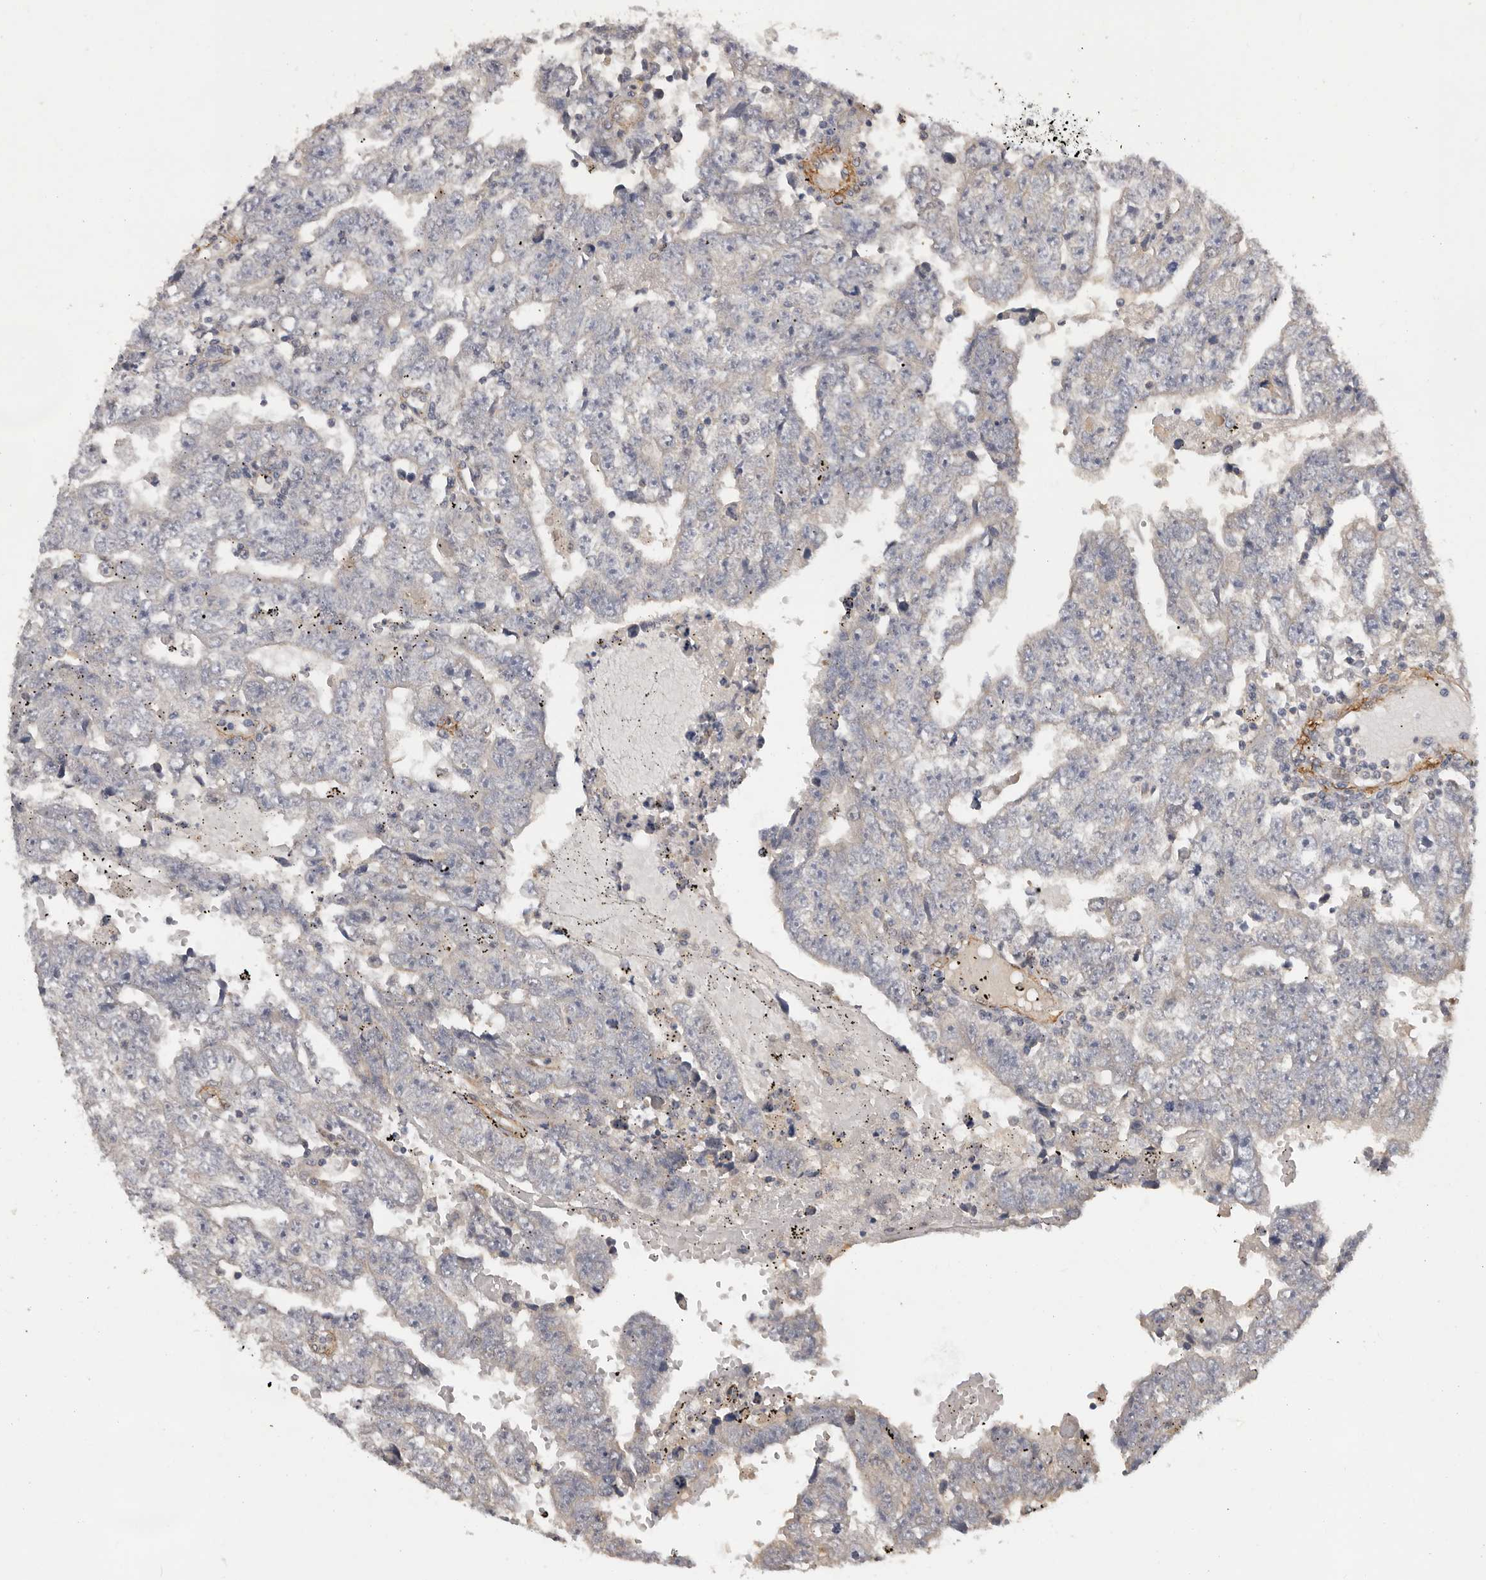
{"staining": {"intensity": "weak", "quantity": "<25%", "location": "cytoplasmic/membranous"}, "tissue": "testis cancer", "cell_type": "Tumor cells", "image_type": "cancer", "snomed": [{"axis": "morphology", "description": "Carcinoma, Embryonal, NOS"}, {"axis": "topography", "description": "Testis"}], "caption": "A histopathology image of testis cancer (embryonal carcinoma) stained for a protein shows no brown staining in tumor cells.", "gene": "RNF157", "patient": {"sex": "male", "age": 25}}